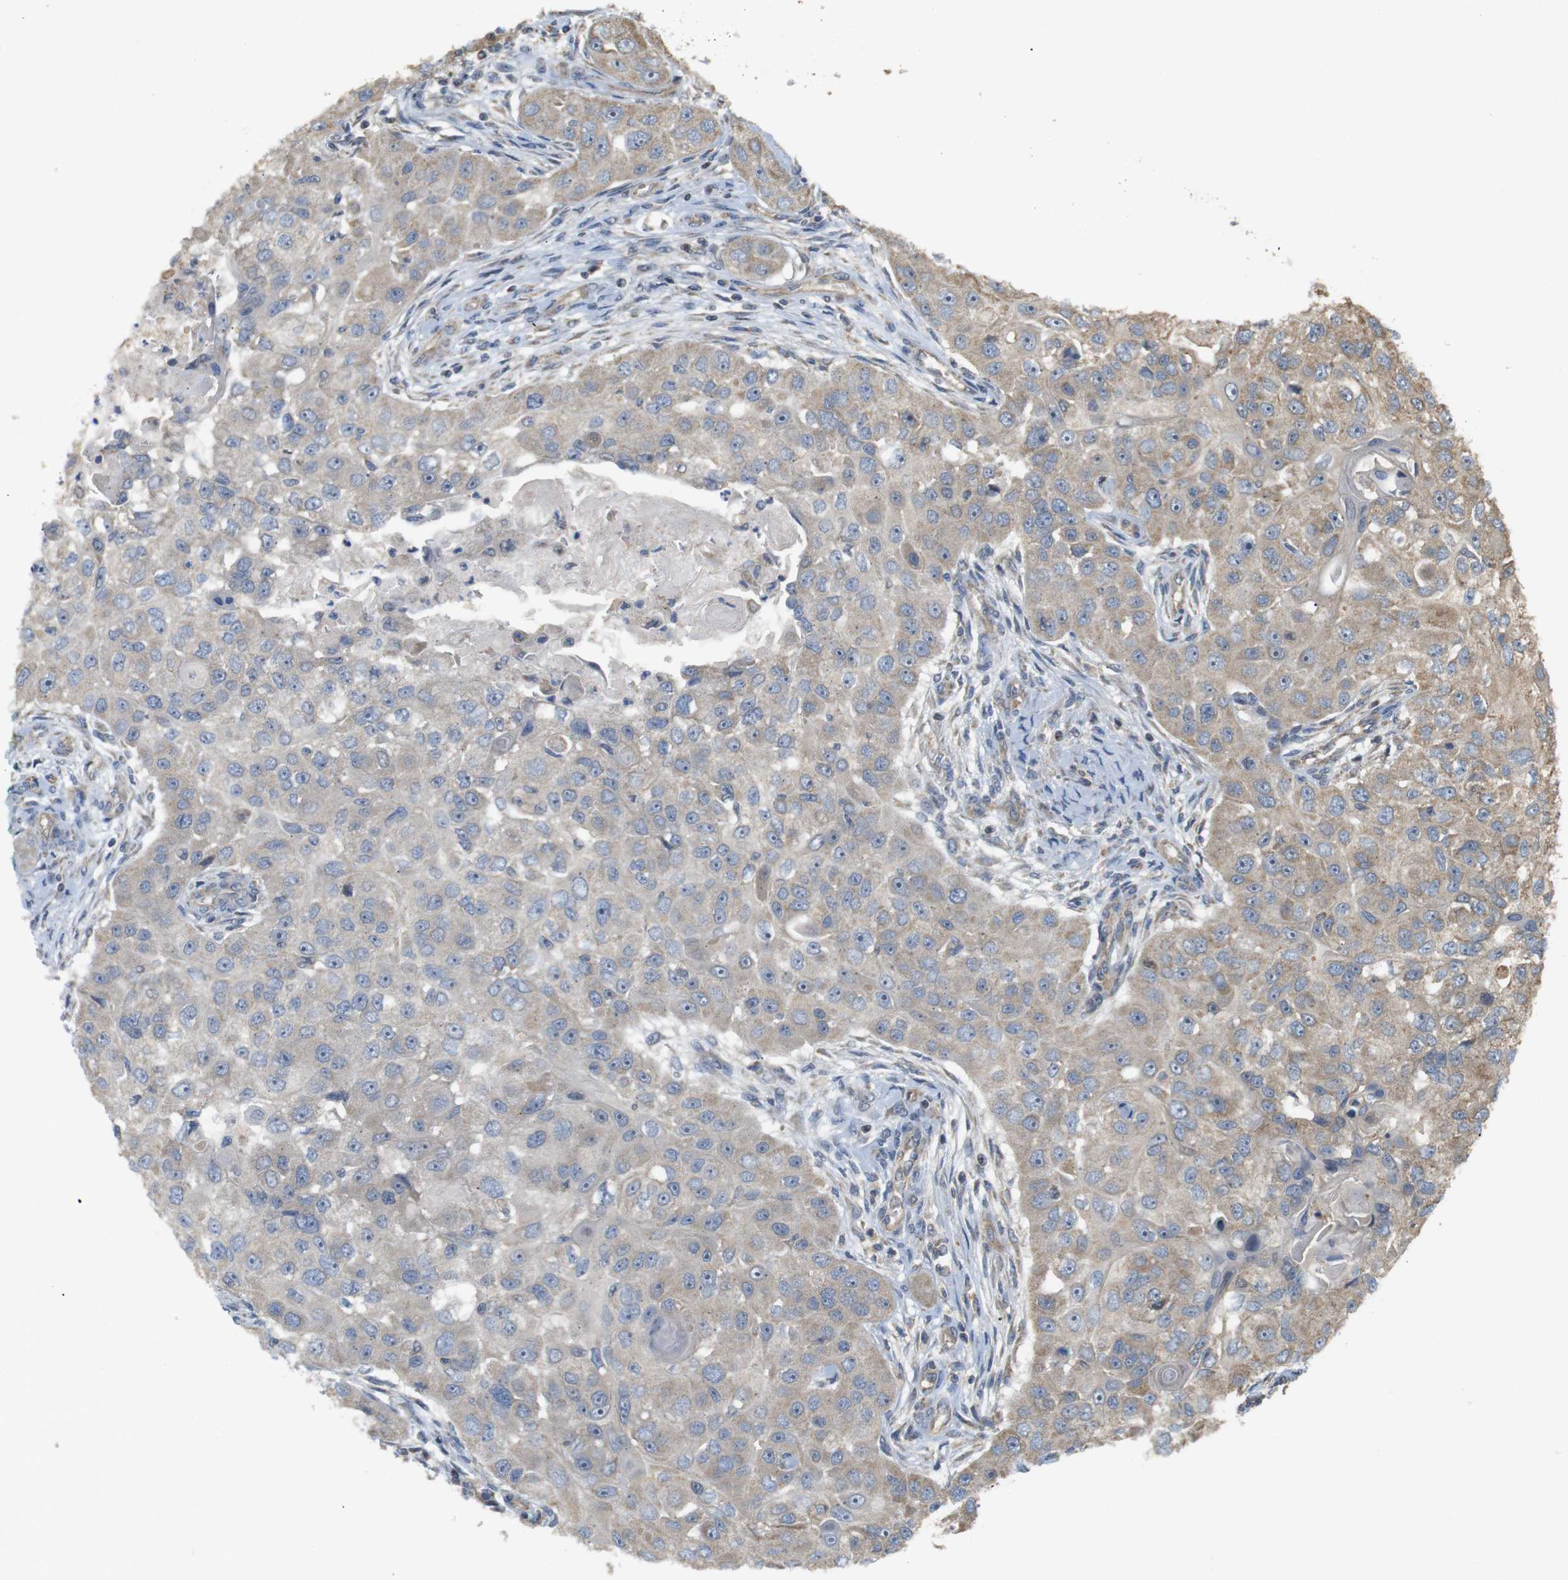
{"staining": {"intensity": "weak", "quantity": "25%-75%", "location": "cytoplasmic/membranous"}, "tissue": "head and neck cancer", "cell_type": "Tumor cells", "image_type": "cancer", "snomed": [{"axis": "morphology", "description": "Normal tissue, NOS"}, {"axis": "morphology", "description": "Squamous cell carcinoma, NOS"}, {"axis": "topography", "description": "Skeletal muscle"}, {"axis": "topography", "description": "Head-Neck"}], "caption": "DAB immunohistochemical staining of human head and neck squamous cell carcinoma exhibits weak cytoplasmic/membranous protein staining in about 25%-75% of tumor cells.", "gene": "KSR1", "patient": {"sex": "male", "age": 51}}